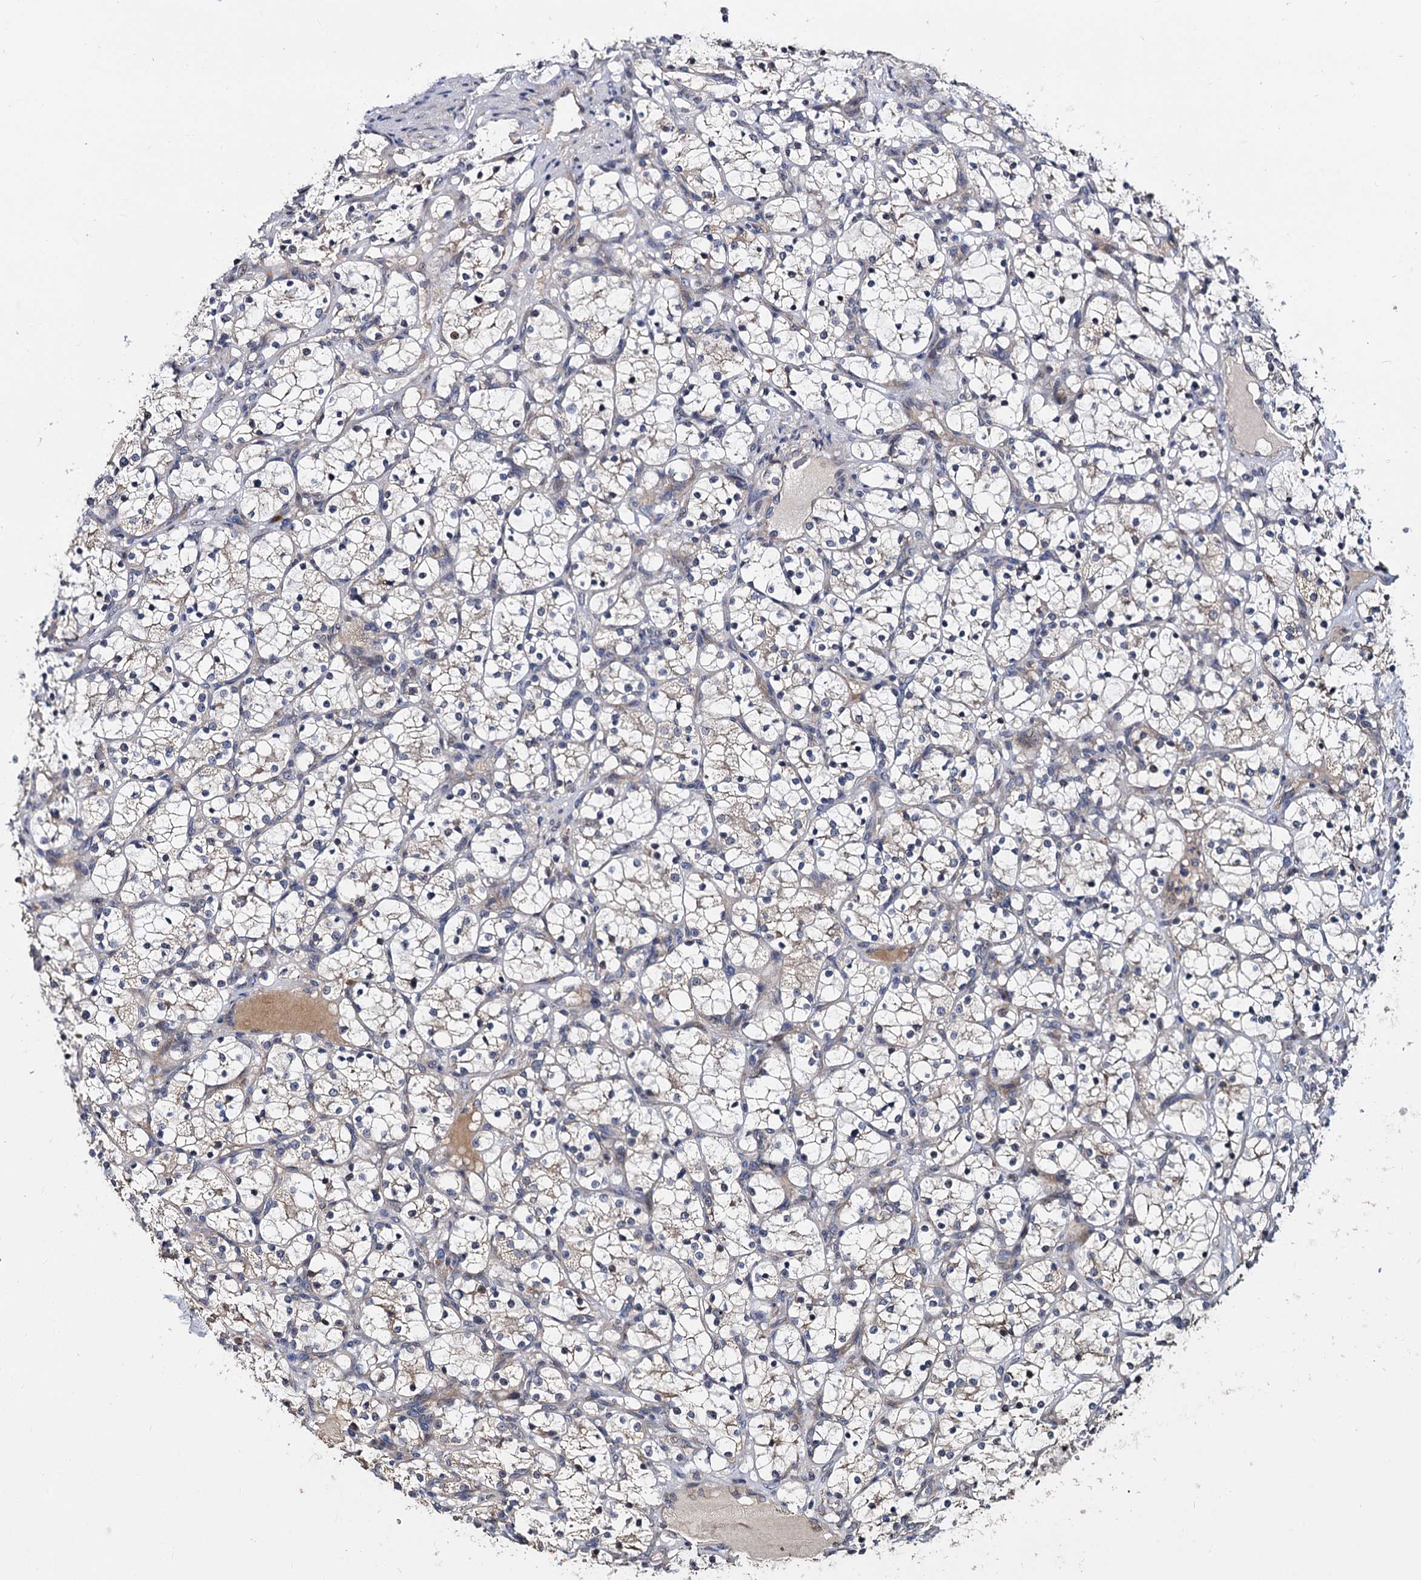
{"staining": {"intensity": "weak", "quantity": "<25%", "location": "cytoplasmic/membranous"}, "tissue": "renal cancer", "cell_type": "Tumor cells", "image_type": "cancer", "snomed": [{"axis": "morphology", "description": "Adenocarcinoma, NOS"}, {"axis": "topography", "description": "Kidney"}], "caption": "DAB immunohistochemical staining of adenocarcinoma (renal) reveals no significant expression in tumor cells.", "gene": "WWC3", "patient": {"sex": "female", "age": 69}}